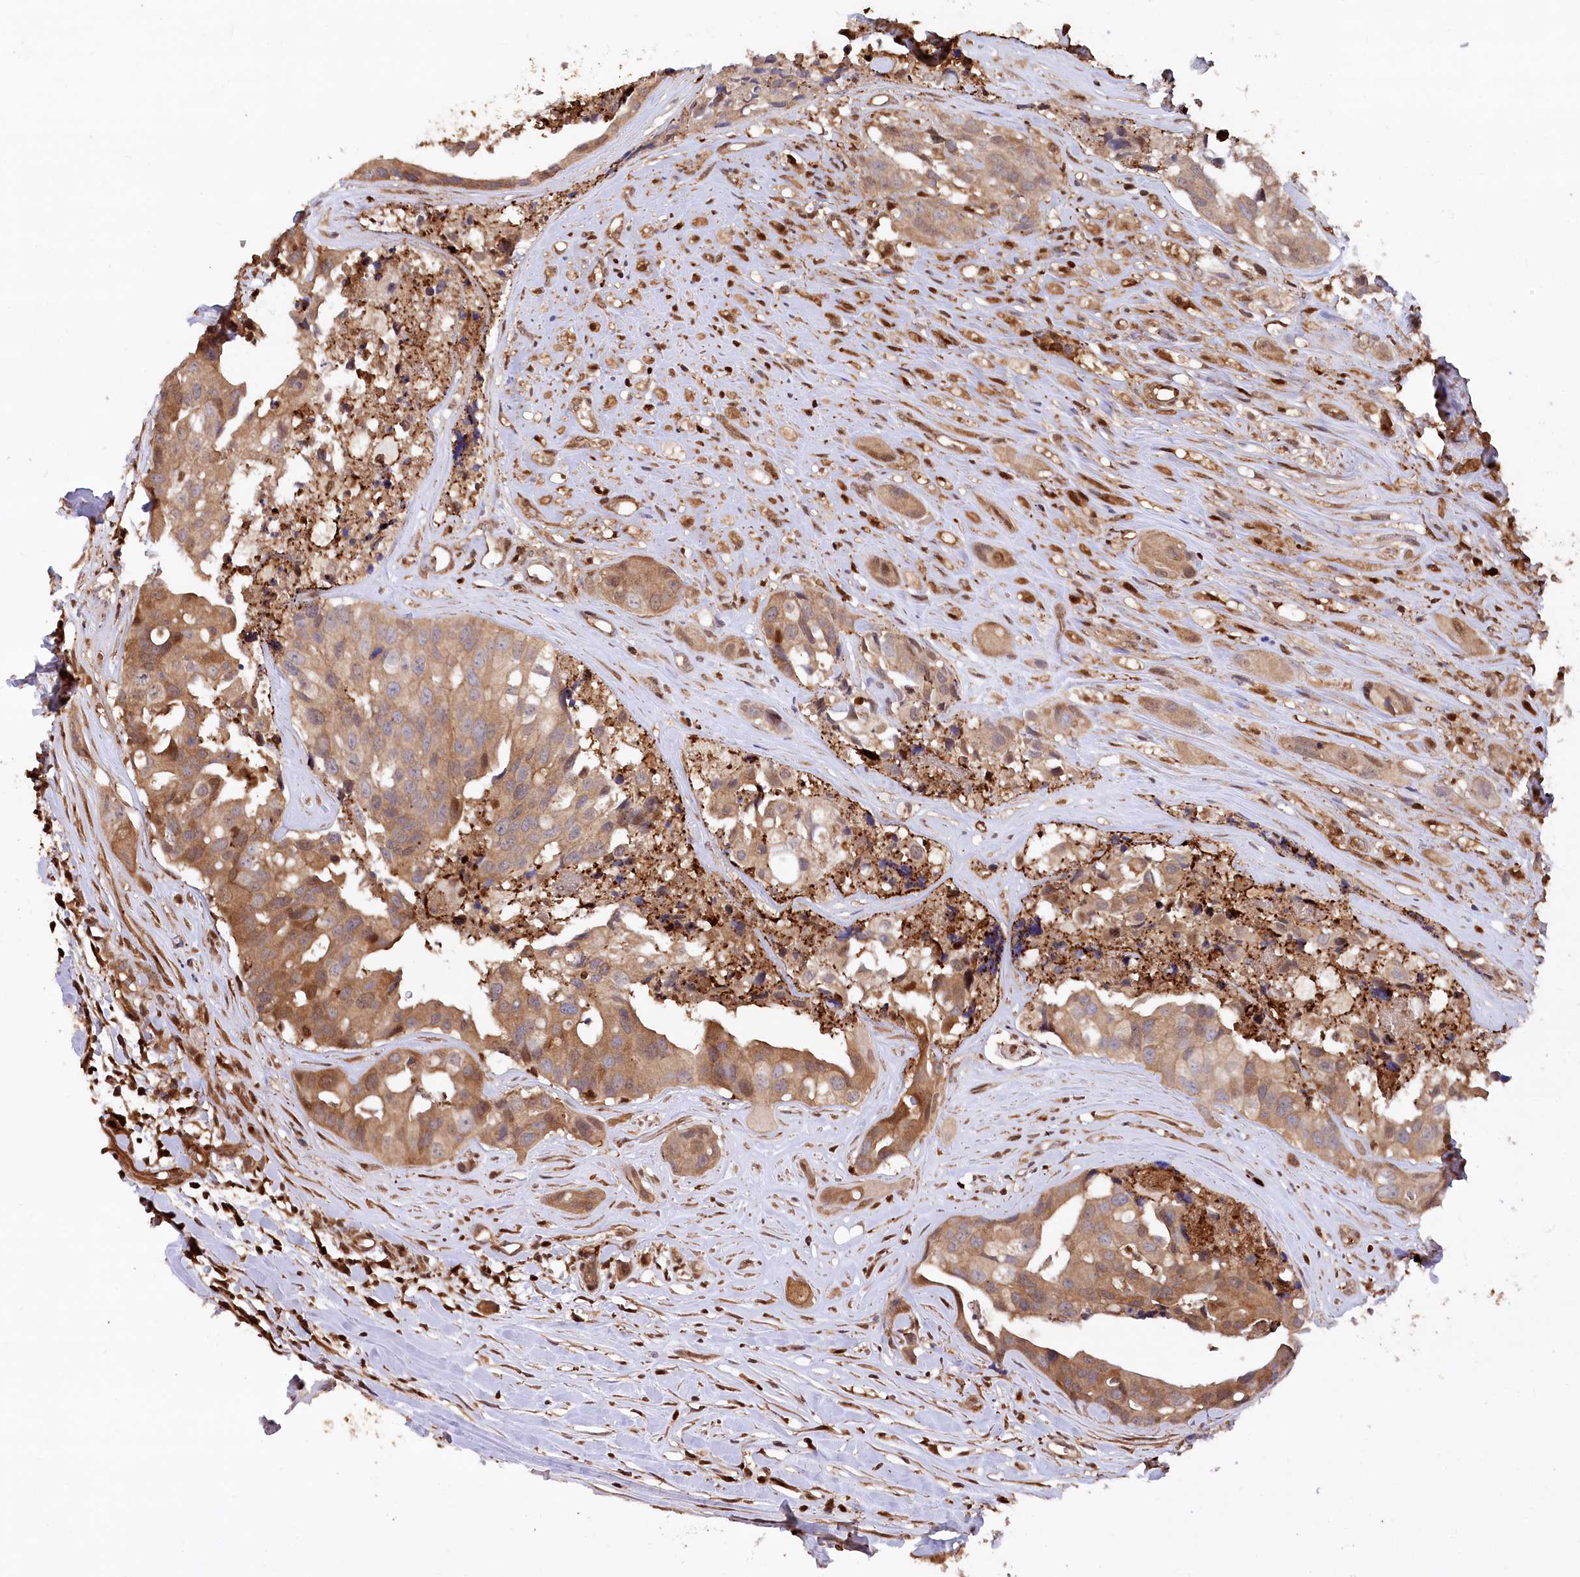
{"staining": {"intensity": "moderate", "quantity": ">75%", "location": "cytoplasmic/membranous"}, "tissue": "head and neck cancer", "cell_type": "Tumor cells", "image_type": "cancer", "snomed": [{"axis": "morphology", "description": "Adenocarcinoma, NOS"}, {"axis": "morphology", "description": "Adenocarcinoma, metastatic, NOS"}, {"axis": "topography", "description": "Head-Neck"}], "caption": "High-magnification brightfield microscopy of head and neck metastatic adenocarcinoma stained with DAB (3,3'-diaminobenzidine) (brown) and counterstained with hematoxylin (blue). tumor cells exhibit moderate cytoplasmic/membranous staining is identified in about>75% of cells.", "gene": "LSG1", "patient": {"sex": "male", "age": 75}}